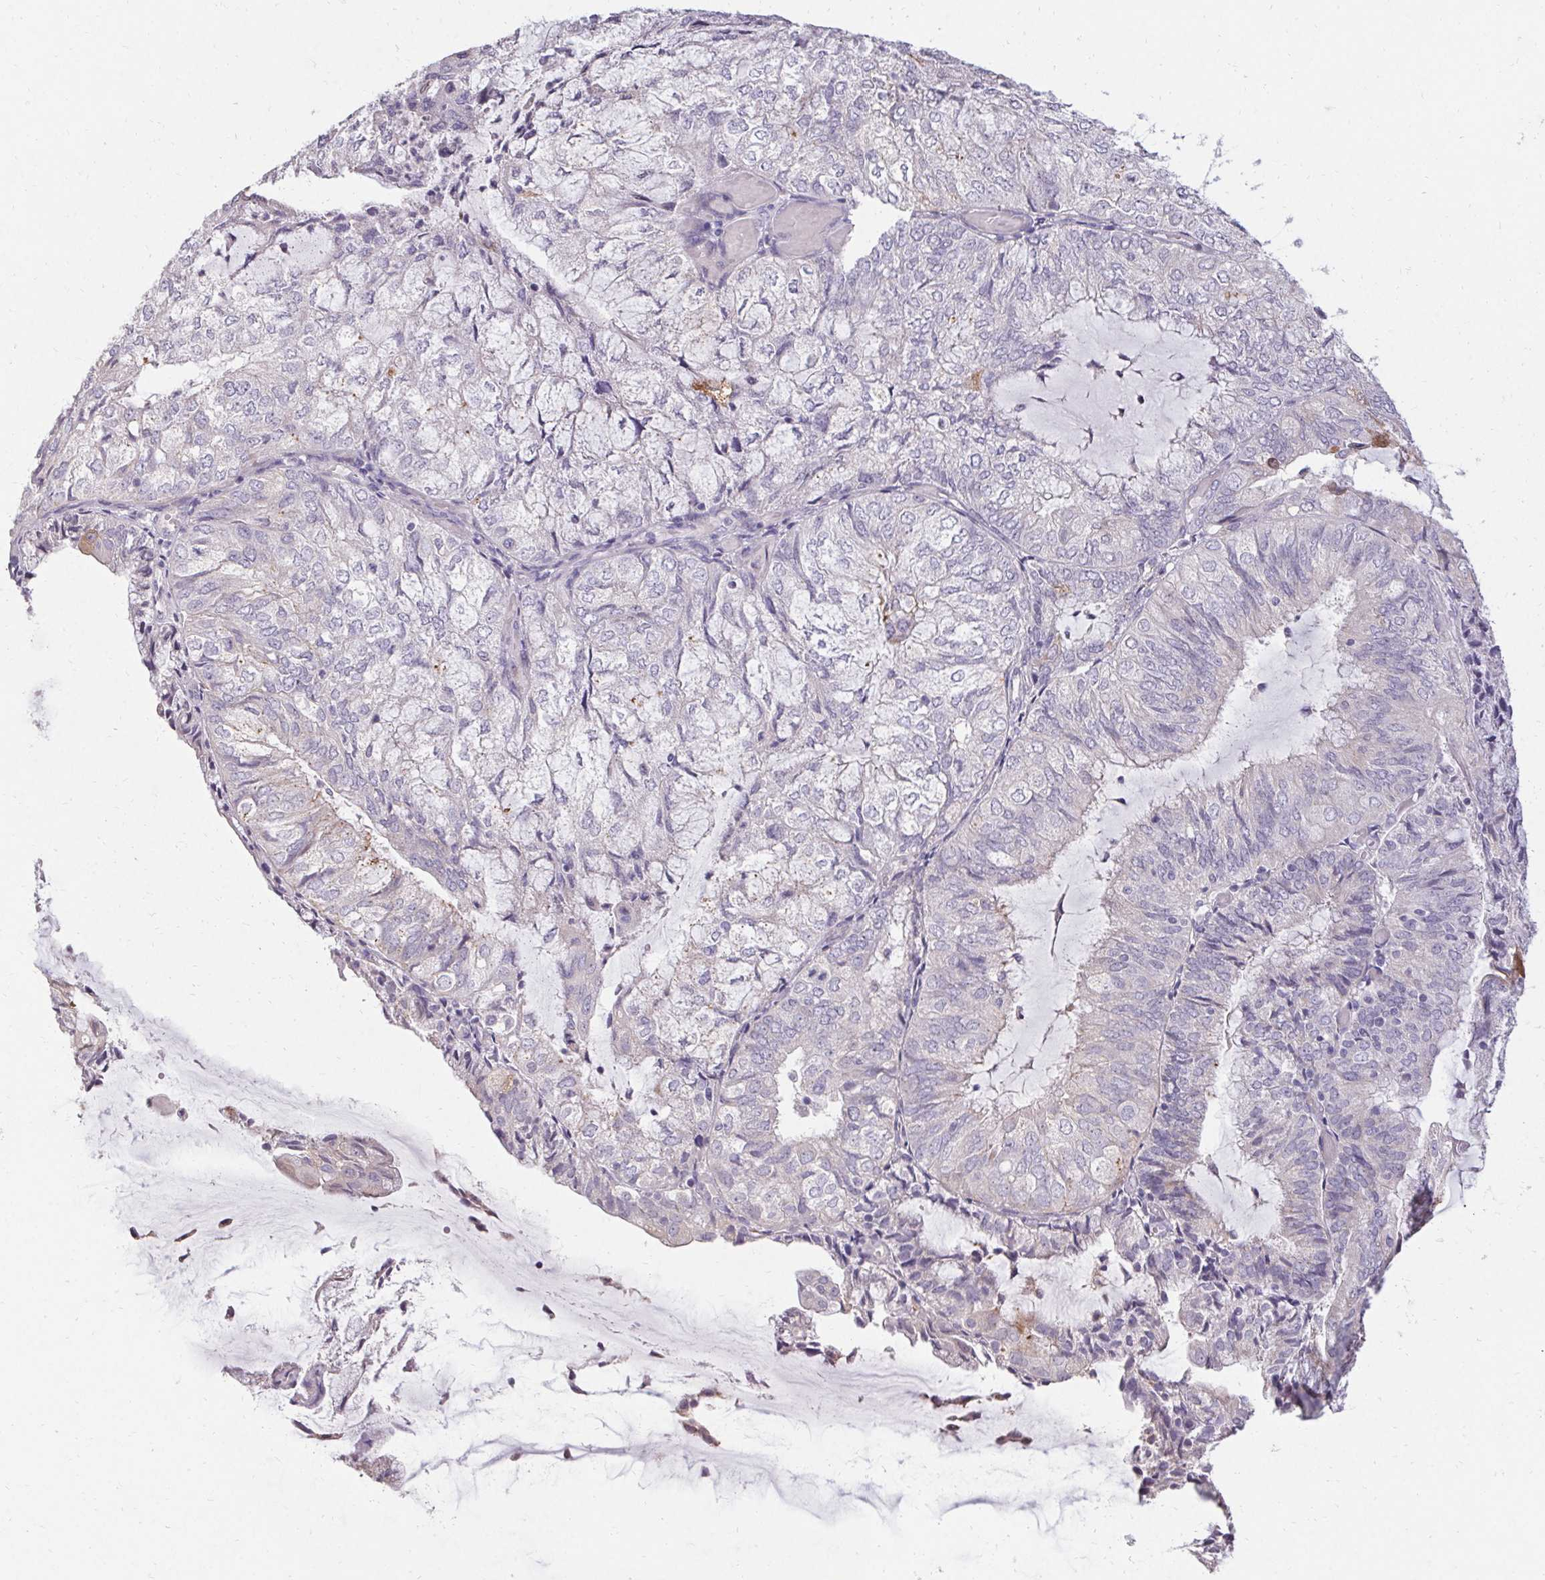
{"staining": {"intensity": "moderate", "quantity": "<25%", "location": "cytoplasmic/membranous"}, "tissue": "endometrial cancer", "cell_type": "Tumor cells", "image_type": "cancer", "snomed": [{"axis": "morphology", "description": "Adenocarcinoma, NOS"}, {"axis": "topography", "description": "Endometrium"}], "caption": "Adenocarcinoma (endometrial) tissue shows moderate cytoplasmic/membranous positivity in approximately <25% of tumor cells", "gene": "HSD17B3", "patient": {"sex": "female", "age": 81}}